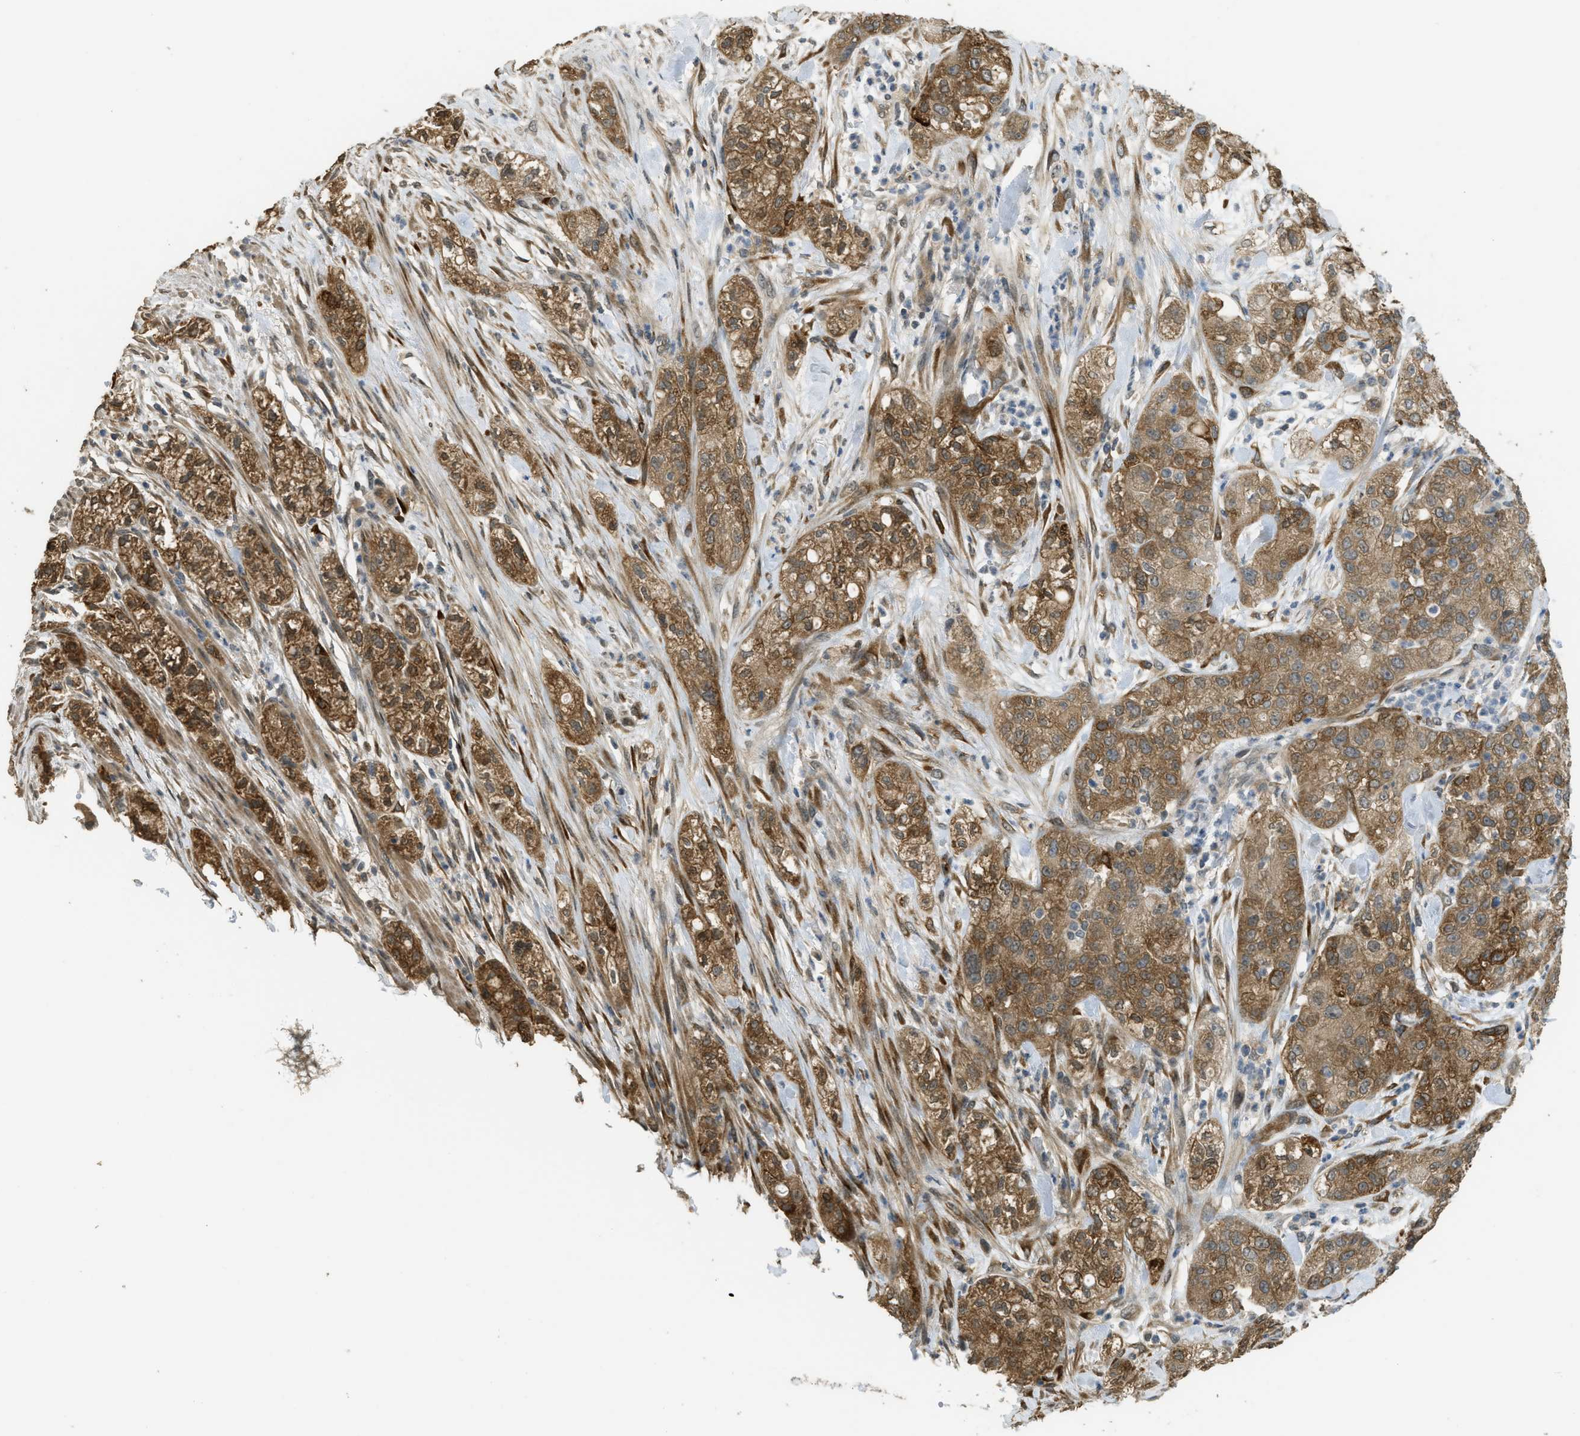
{"staining": {"intensity": "moderate", "quantity": ">75%", "location": "cytoplasmic/membranous"}, "tissue": "pancreatic cancer", "cell_type": "Tumor cells", "image_type": "cancer", "snomed": [{"axis": "morphology", "description": "Adenocarcinoma, NOS"}, {"axis": "topography", "description": "Pancreas"}], "caption": "High-magnification brightfield microscopy of pancreatic adenocarcinoma stained with DAB (3,3'-diaminobenzidine) (brown) and counterstained with hematoxylin (blue). tumor cells exhibit moderate cytoplasmic/membranous staining is seen in approximately>75% of cells.", "gene": "IGF2BP2", "patient": {"sex": "female", "age": 78}}